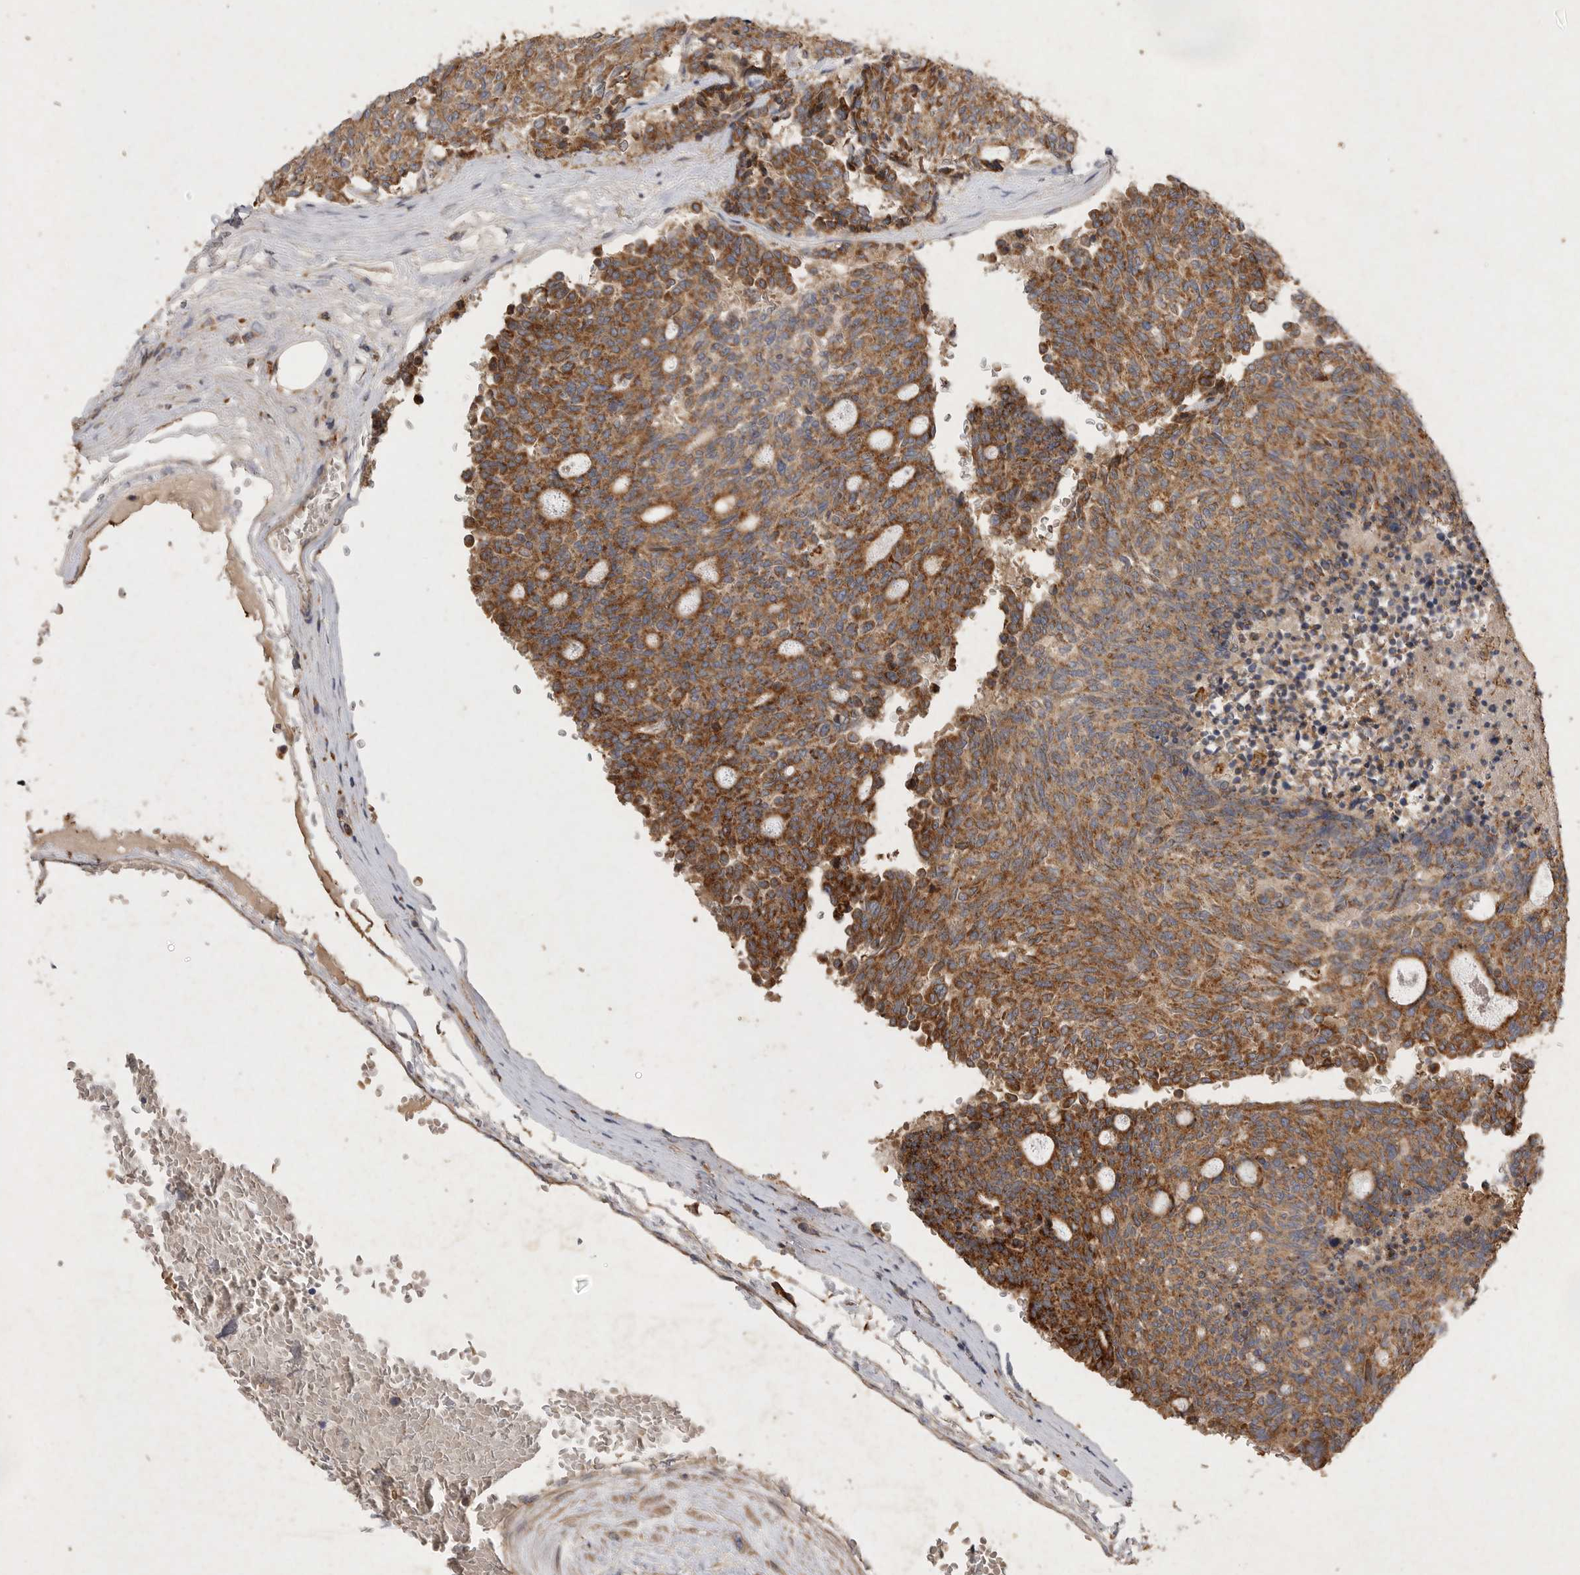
{"staining": {"intensity": "strong", "quantity": ">75%", "location": "cytoplasmic/membranous"}, "tissue": "carcinoid", "cell_type": "Tumor cells", "image_type": "cancer", "snomed": [{"axis": "morphology", "description": "Carcinoid, malignant, NOS"}, {"axis": "topography", "description": "Pancreas"}], "caption": "High-power microscopy captured an IHC micrograph of malignant carcinoid, revealing strong cytoplasmic/membranous positivity in about >75% of tumor cells. Nuclei are stained in blue.", "gene": "MRPL41", "patient": {"sex": "female", "age": 54}}